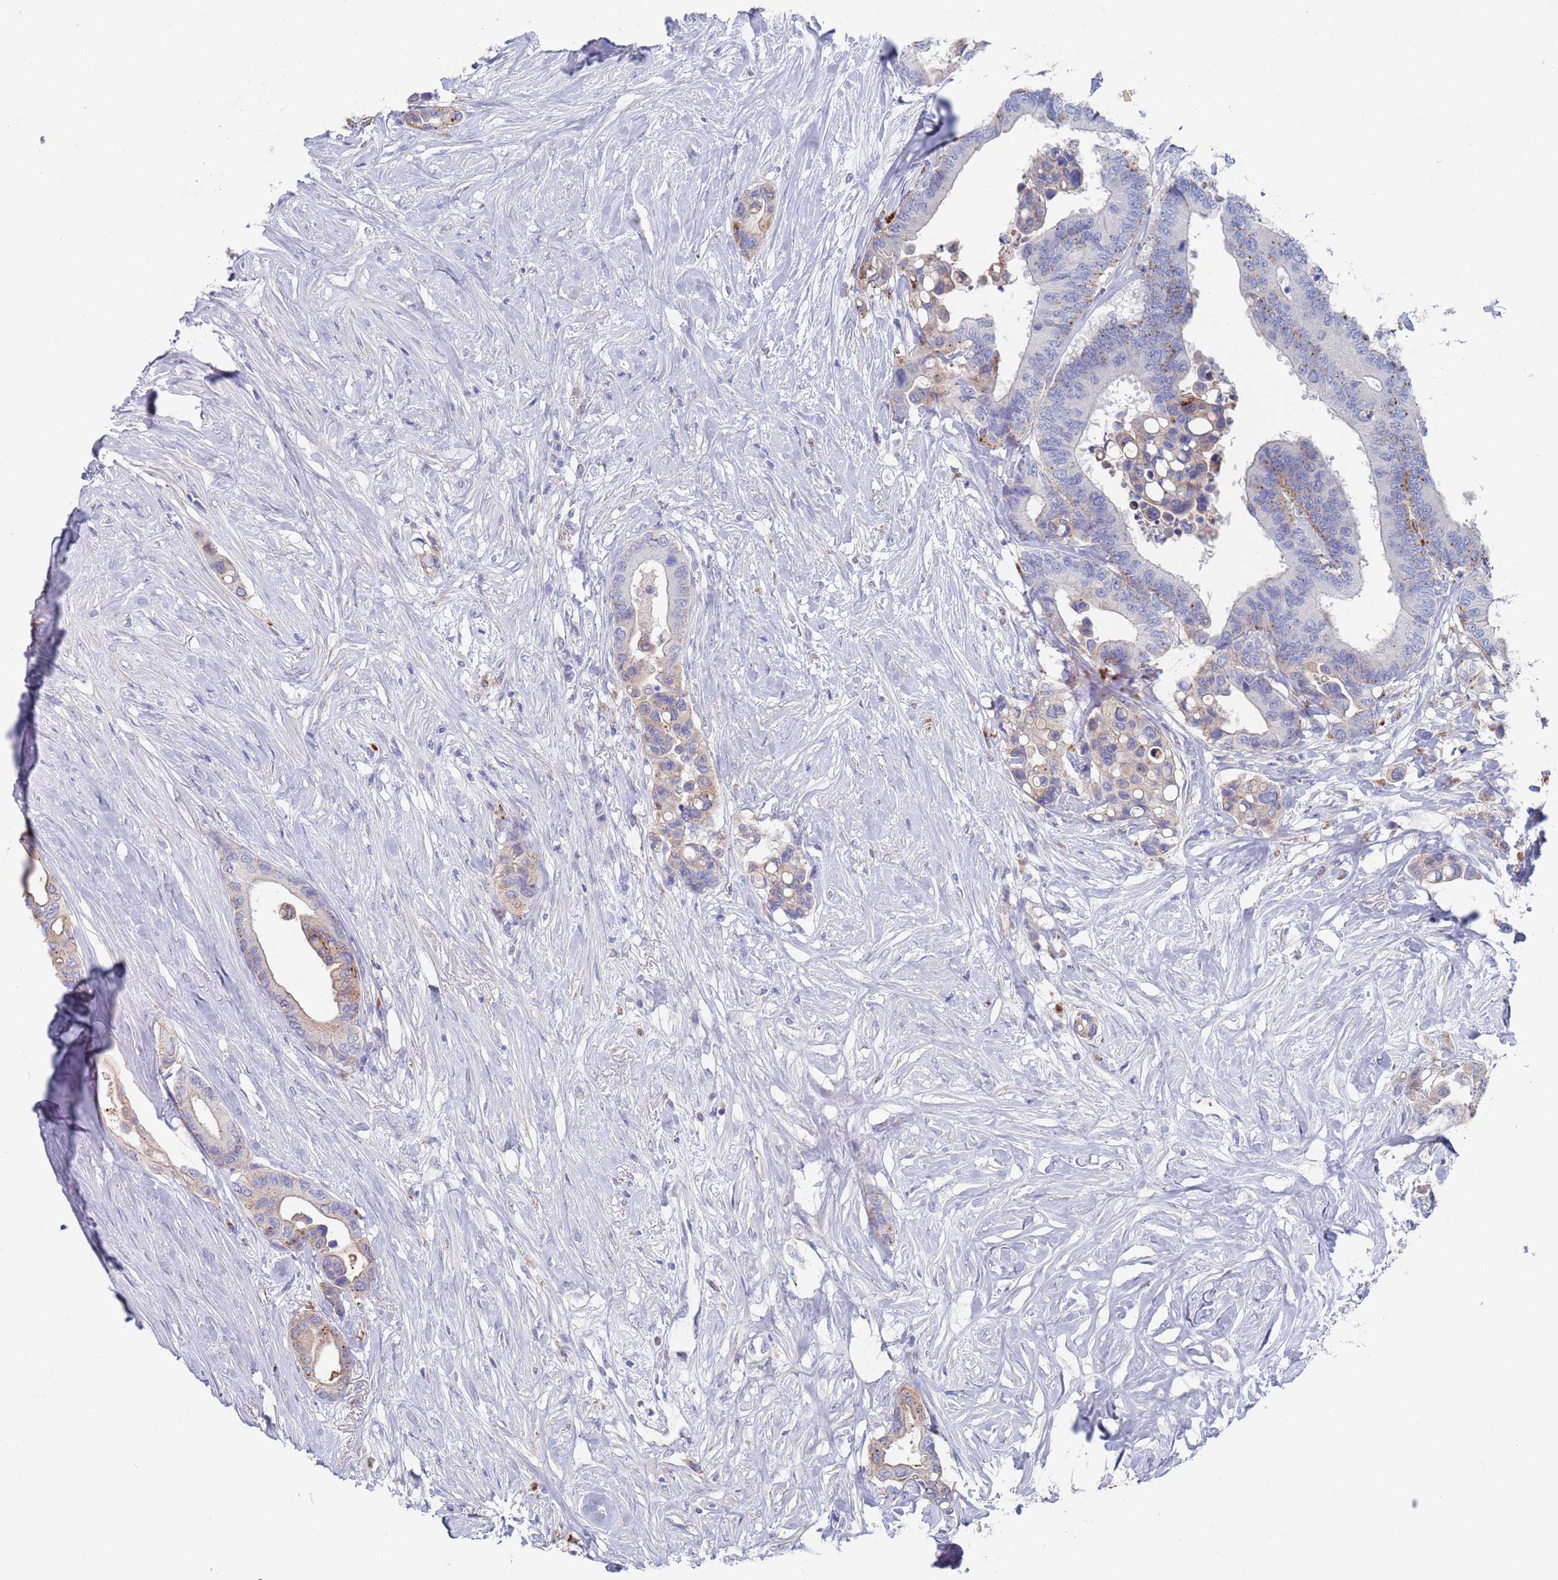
{"staining": {"intensity": "negative", "quantity": "none", "location": "none"}, "tissue": "colorectal cancer", "cell_type": "Tumor cells", "image_type": "cancer", "snomed": [{"axis": "morphology", "description": "Normal tissue, NOS"}, {"axis": "morphology", "description": "Adenocarcinoma, NOS"}, {"axis": "topography", "description": "Colon"}], "caption": "The immunohistochemistry (IHC) micrograph has no significant expression in tumor cells of colorectal adenocarcinoma tissue.", "gene": "FUCA1", "patient": {"sex": "male", "age": 82}}